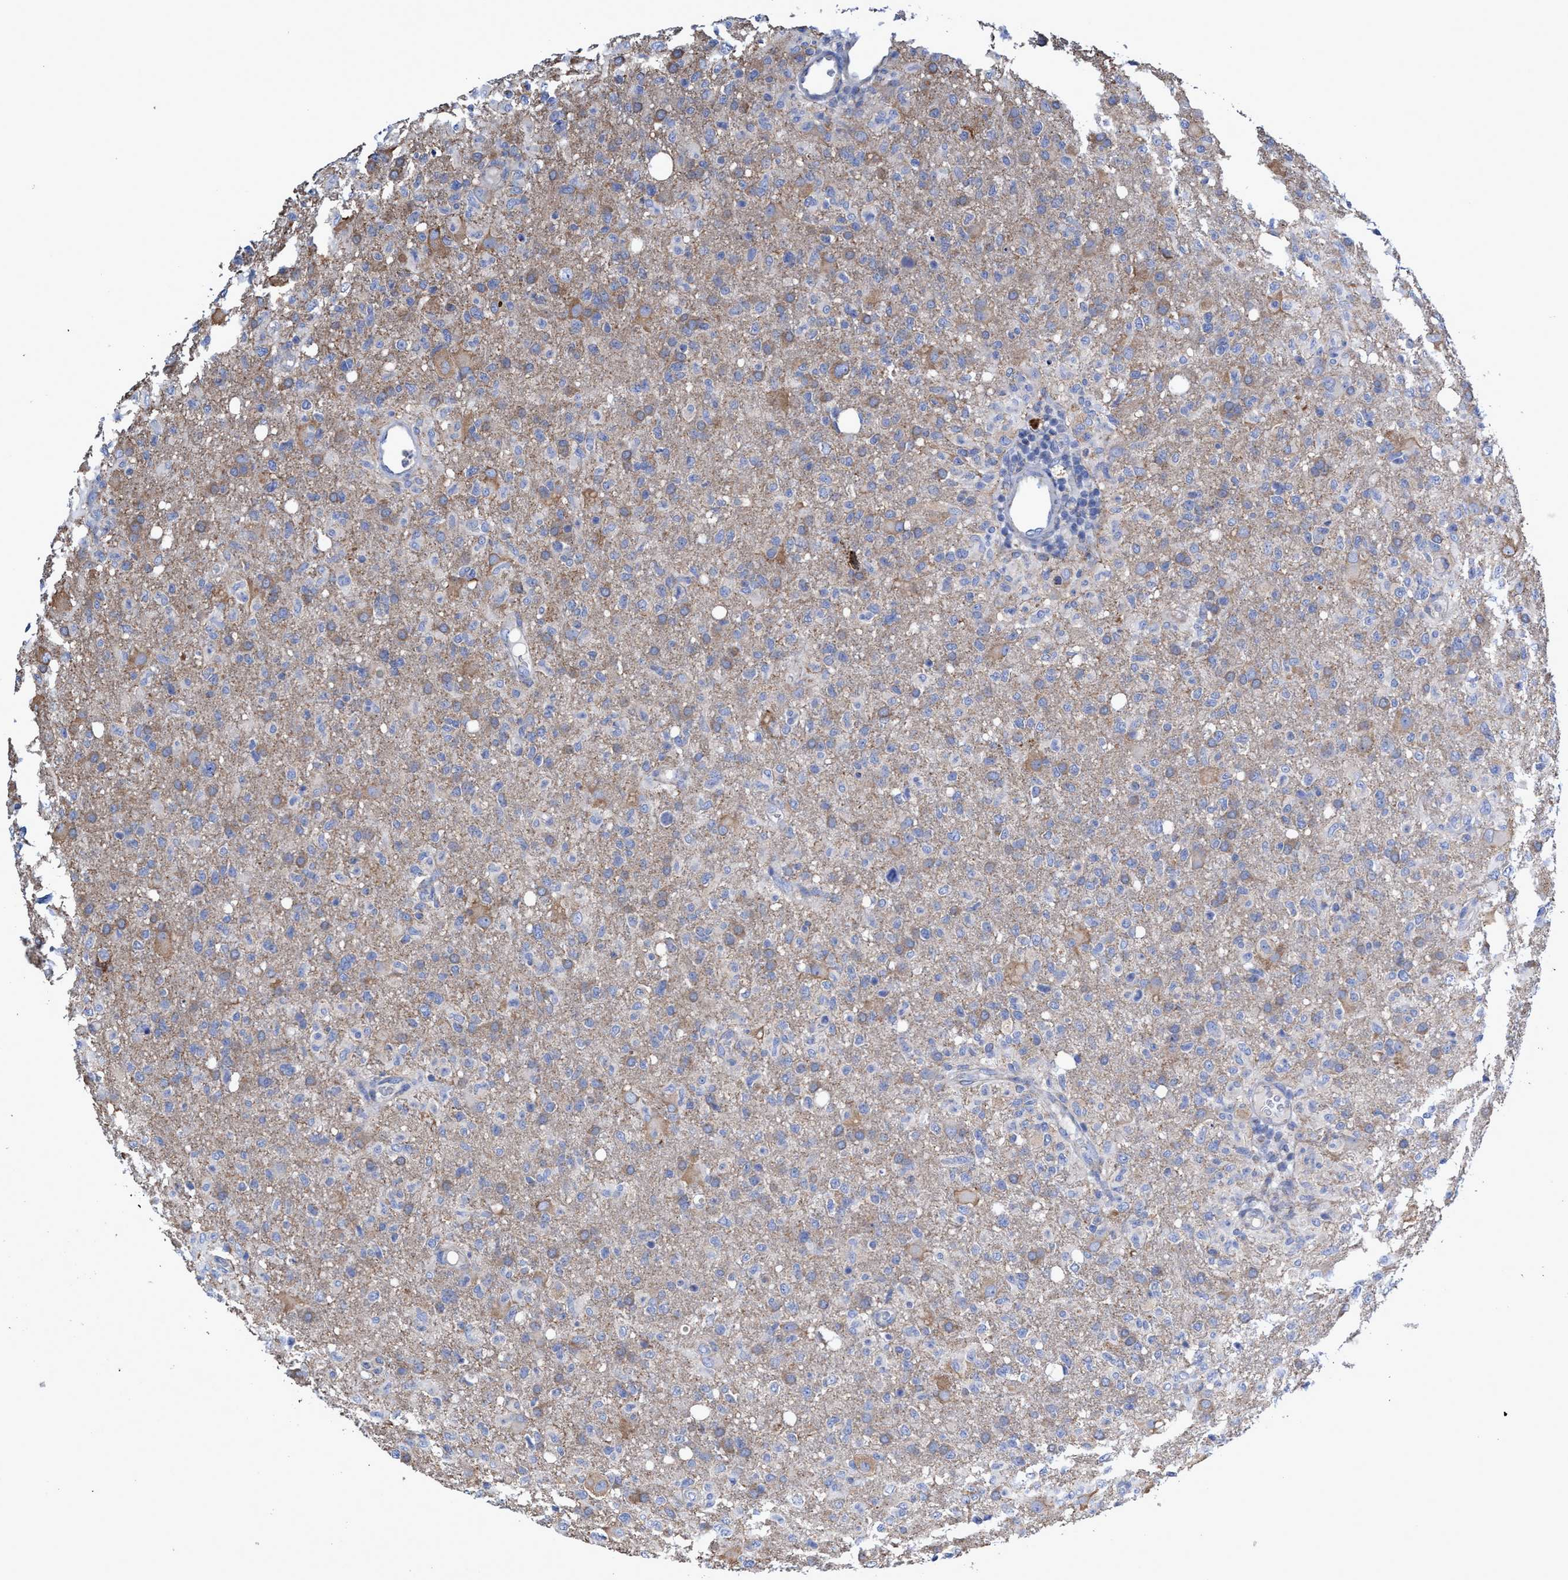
{"staining": {"intensity": "weak", "quantity": "25%-75%", "location": "cytoplasmic/membranous"}, "tissue": "glioma", "cell_type": "Tumor cells", "image_type": "cancer", "snomed": [{"axis": "morphology", "description": "Glioma, malignant, High grade"}, {"axis": "topography", "description": "Brain"}], "caption": "The photomicrograph reveals staining of glioma, revealing weak cytoplasmic/membranous protein positivity (brown color) within tumor cells.", "gene": "ZNF750", "patient": {"sex": "female", "age": 57}}